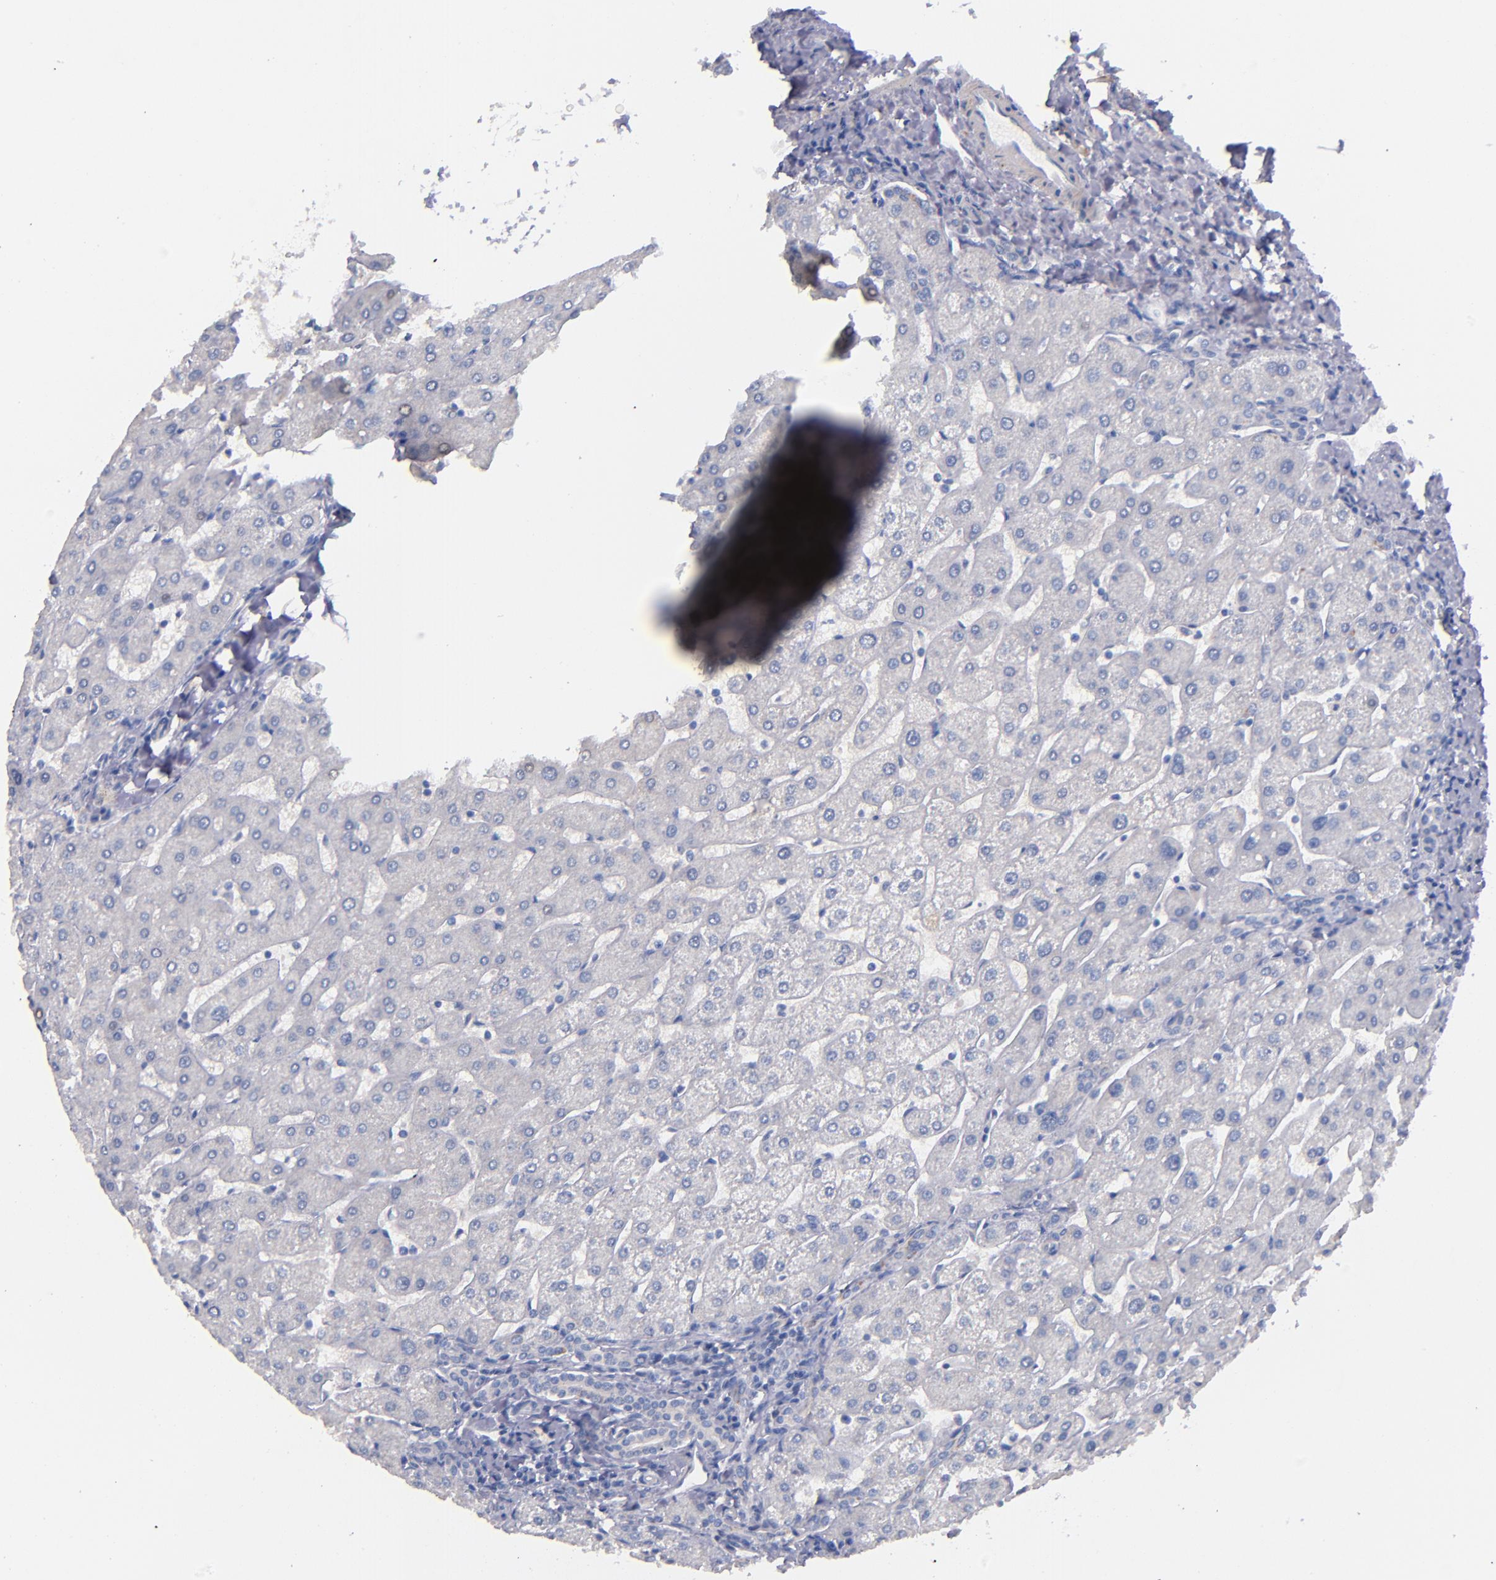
{"staining": {"intensity": "negative", "quantity": "none", "location": "none"}, "tissue": "liver", "cell_type": "Cholangiocytes", "image_type": "normal", "snomed": [{"axis": "morphology", "description": "Normal tissue, NOS"}, {"axis": "topography", "description": "Liver"}], "caption": "Immunohistochemical staining of normal liver demonstrates no significant staining in cholangiocytes. (DAB (3,3'-diaminobenzidine) immunohistochemistry with hematoxylin counter stain).", "gene": "CNTNAP2", "patient": {"sex": "male", "age": 67}}